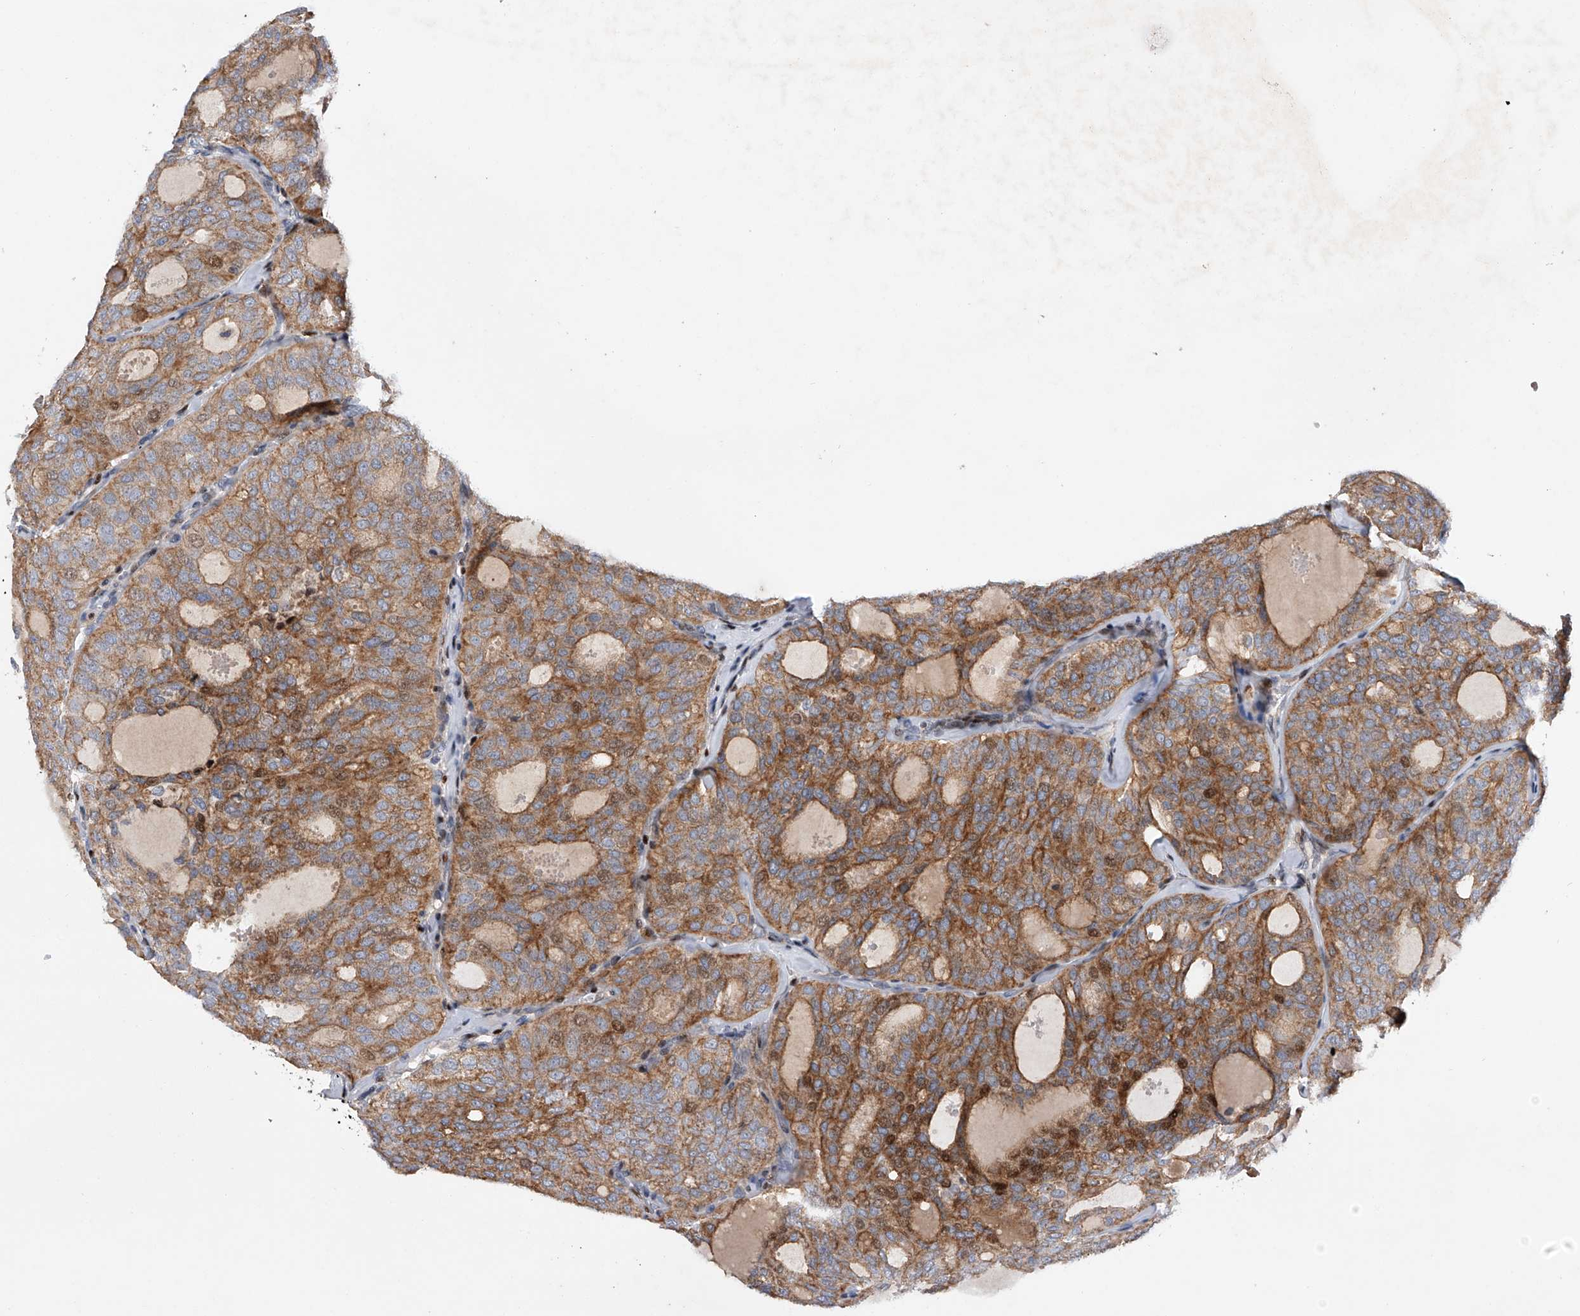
{"staining": {"intensity": "moderate", "quantity": "25%-75%", "location": "cytoplasmic/membranous"}, "tissue": "thyroid cancer", "cell_type": "Tumor cells", "image_type": "cancer", "snomed": [{"axis": "morphology", "description": "Follicular adenoma carcinoma, NOS"}, {"axis": "topography", "description": "Thyroid gland"}], "caption": "Human thyroid follicular adenoma carcinoma stained with a protein marker reveals moderate staining in tumor cells.", "gene": "CDH12", "patient": {"sex": "male", "age": 75}}